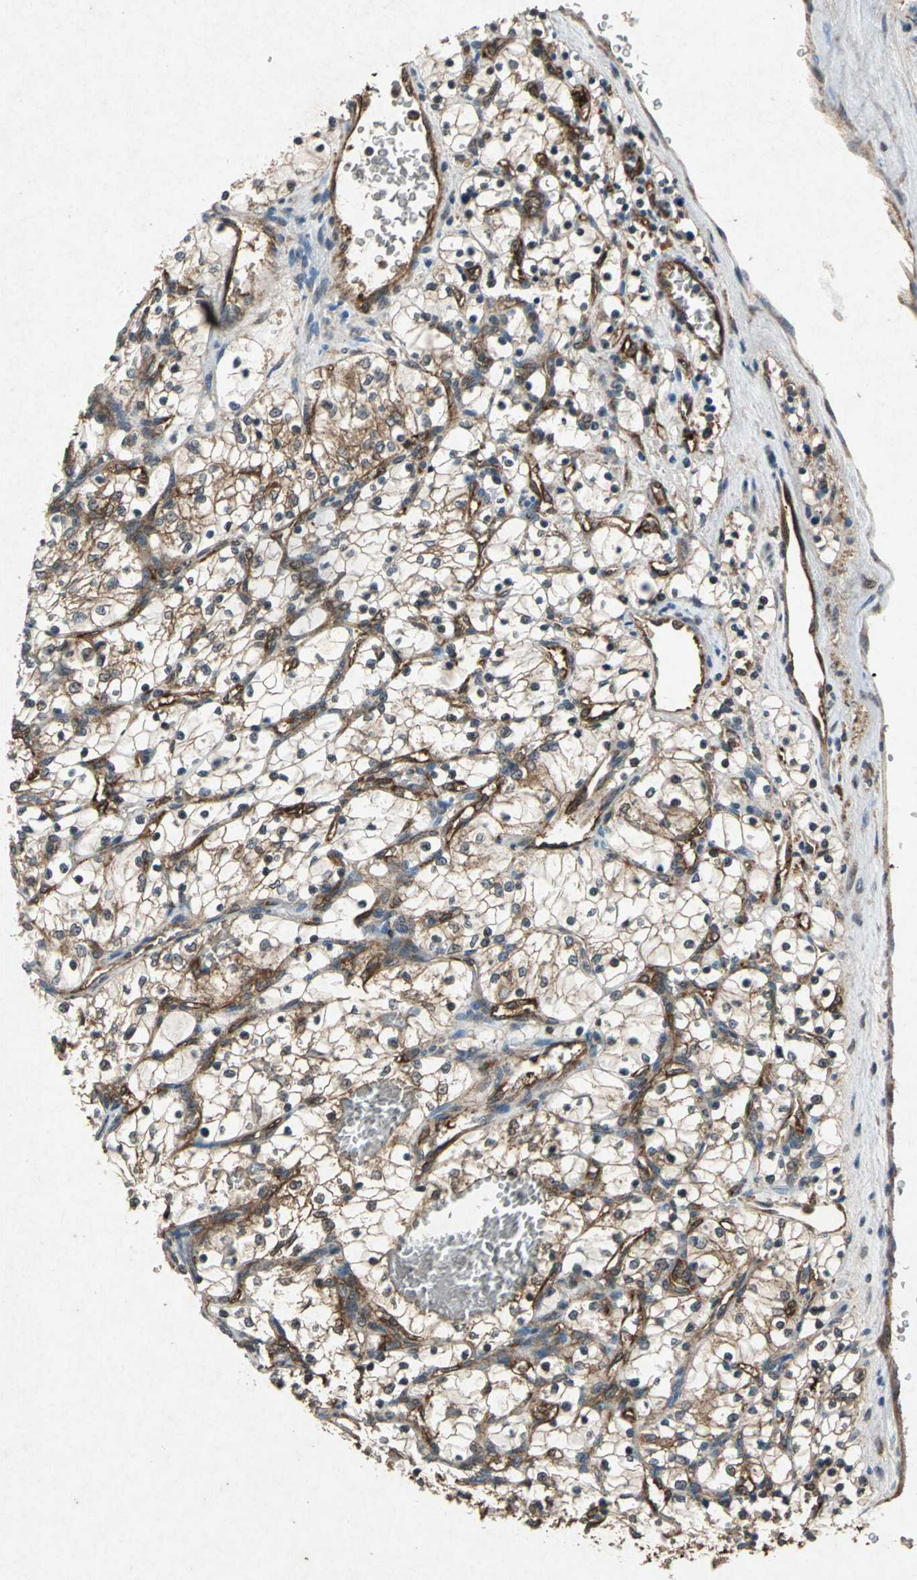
{"staining": {"intensity": "moderate", "quantity": "25%-75%", "location": "cytoplasmic/membranous"}, "tissue": "renal cancer", "cell_type": "Tumor cells", "image_type": "cancer", "snomed": [{"axis": "morphology", "description": "Adenocarcinoma, NOS"}, {"axis": "topography", "description": "Kidney"}], "caption": "A micrograph showing moderate cytoplasmic/membranous staining in approximately 25%-75% of tumor cells in renal adenocarcinoma, as visualized by brown immunohistochemical staining.", "gene": "HSP90AB1", "patient": {"sex": "female", "age": 69}}